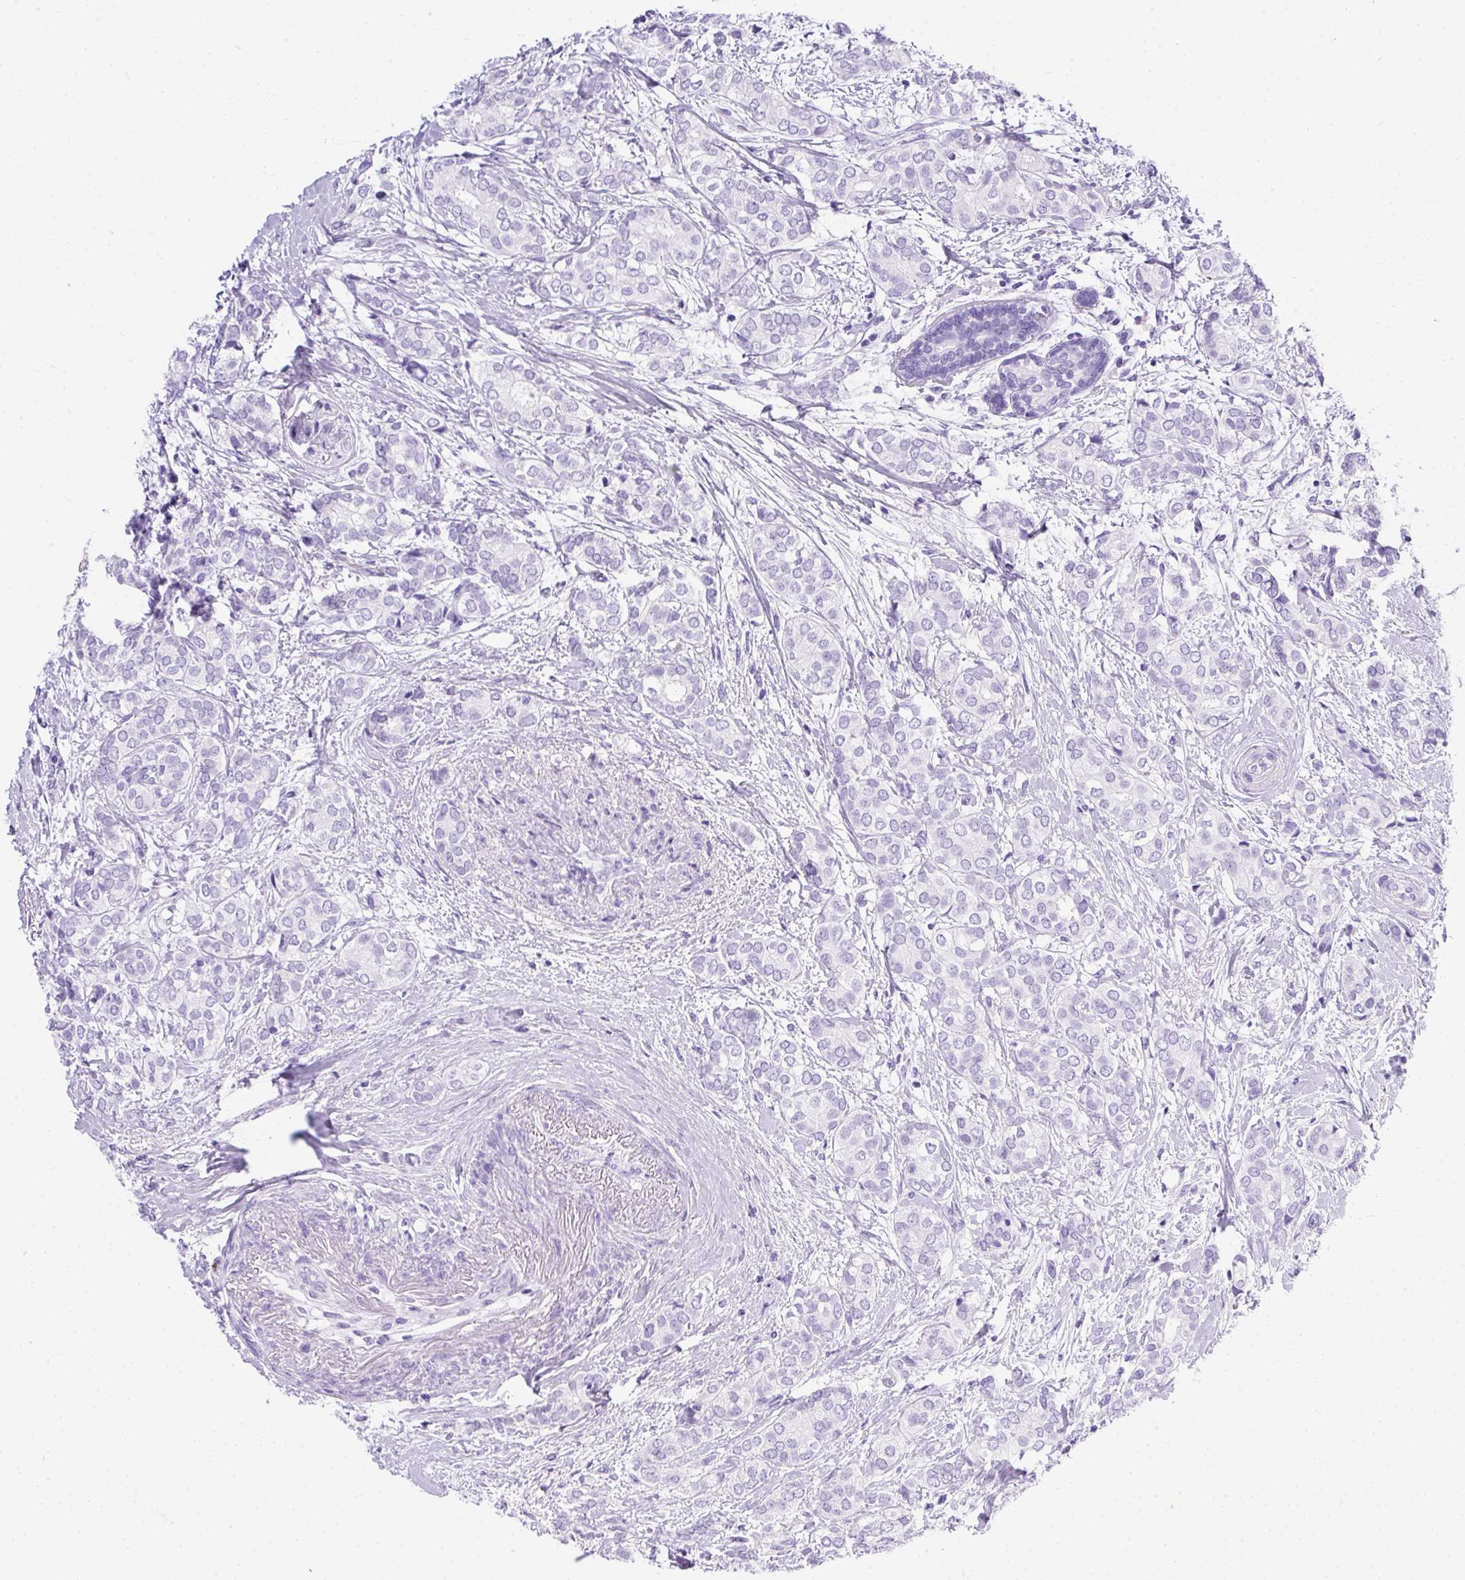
{"staining": {"intensity": "negative", "quantity": "none", "location": "none"}, "tissue": "breast cancer", "cell_type": "Tumor cells", "image_type": "cancer", "snomed": [{"axis": "morphology", "description": "Duct carcinoma"}, {"axis": "topography", "description": "Breast"}], "caption": "IHC of human infiltrating ductal carcinoma (breast) displays no staining in tumor cells.", "gene": "PVALB", "patient": {"sex": "female", "age": 73}}